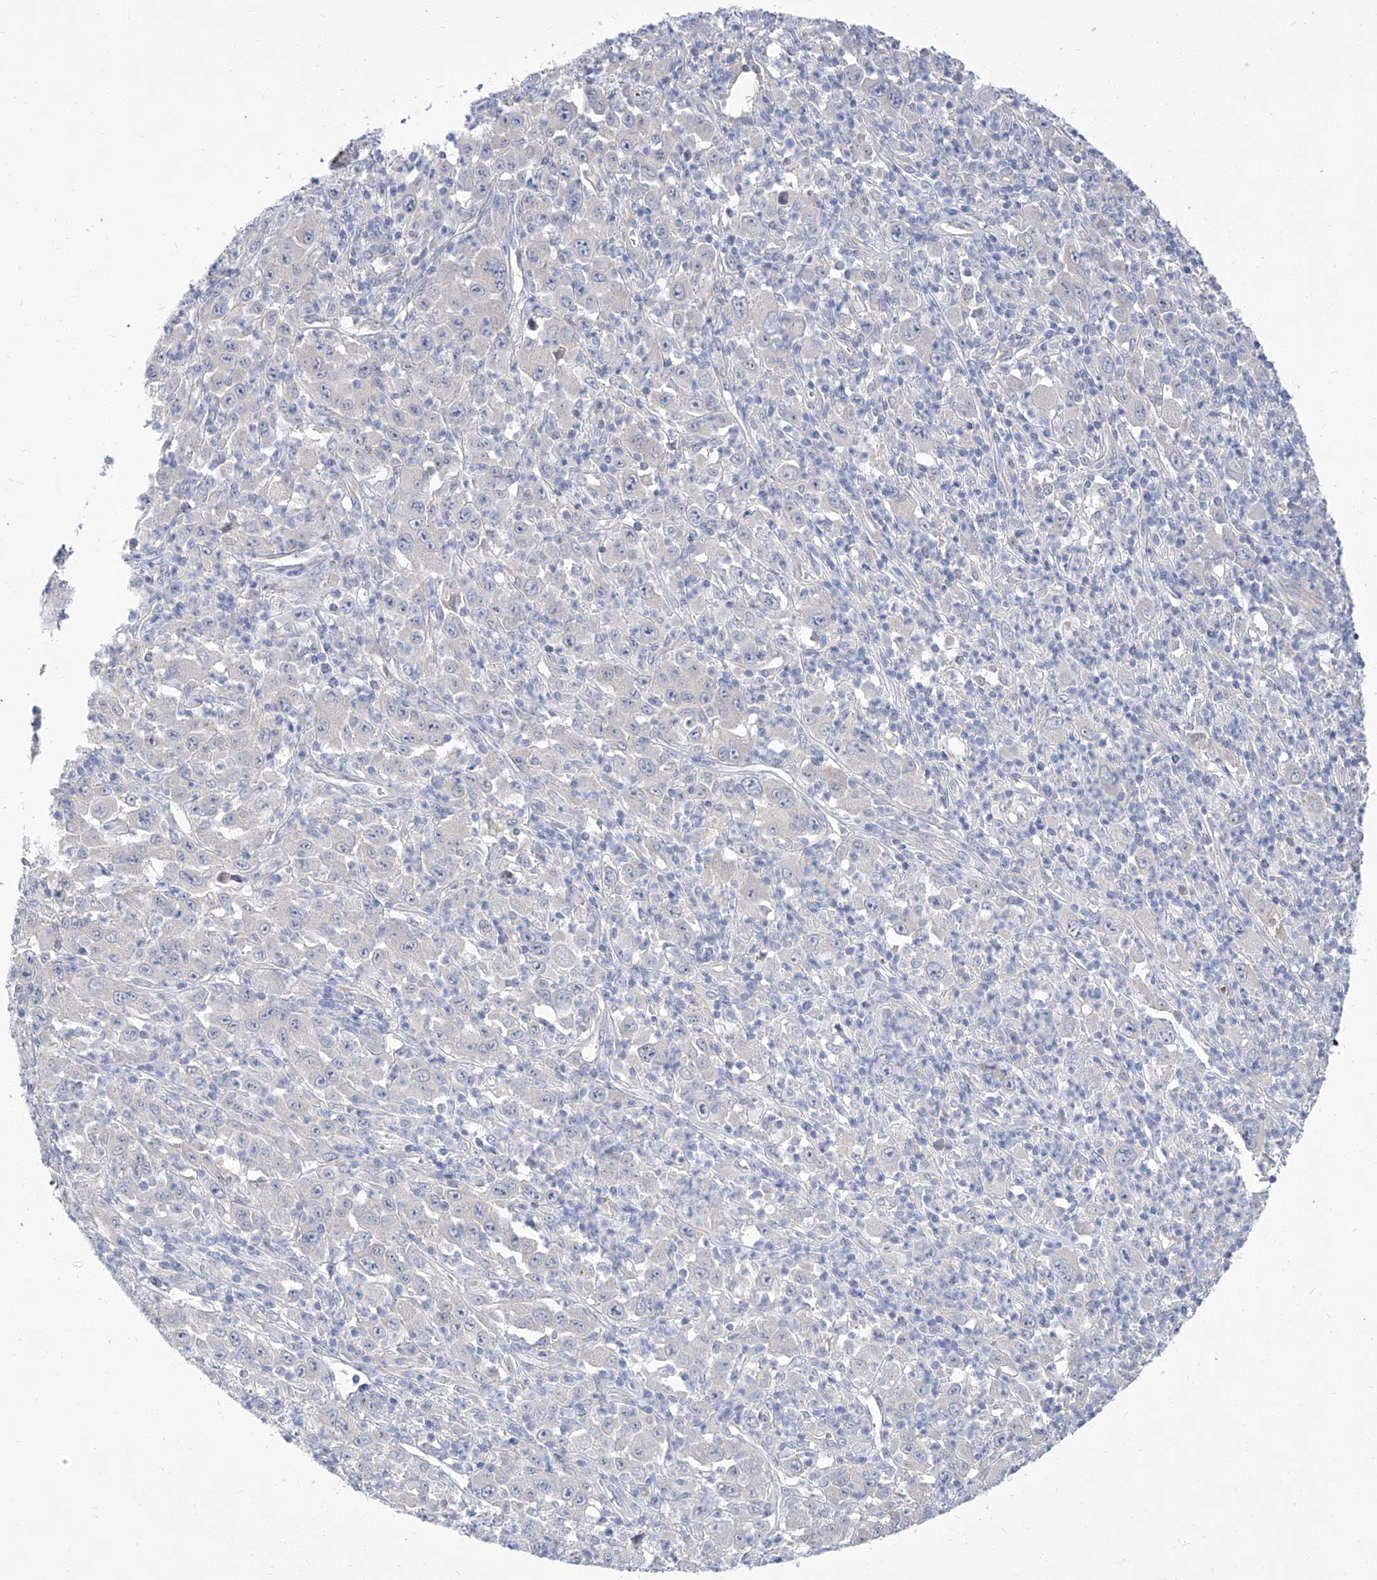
{"staining": {"intensity": "negative", "quantity": "none", "location": "none"}, "tissue": "melanoma", "cell_type": "Tumor cells", "image_type": "cancer", "snomed": [{"axis": "morphology", "description": "Malignant melanoma, Metastatic site"}, {"axis": "topography", "description": "Skin"}], "caption": "The micrograph exhibits no significant expression in tumor cells of malignant melanoma (metastatic site).", "gene": "PARD3", "patient": {"sex": "female", "age": 56}}